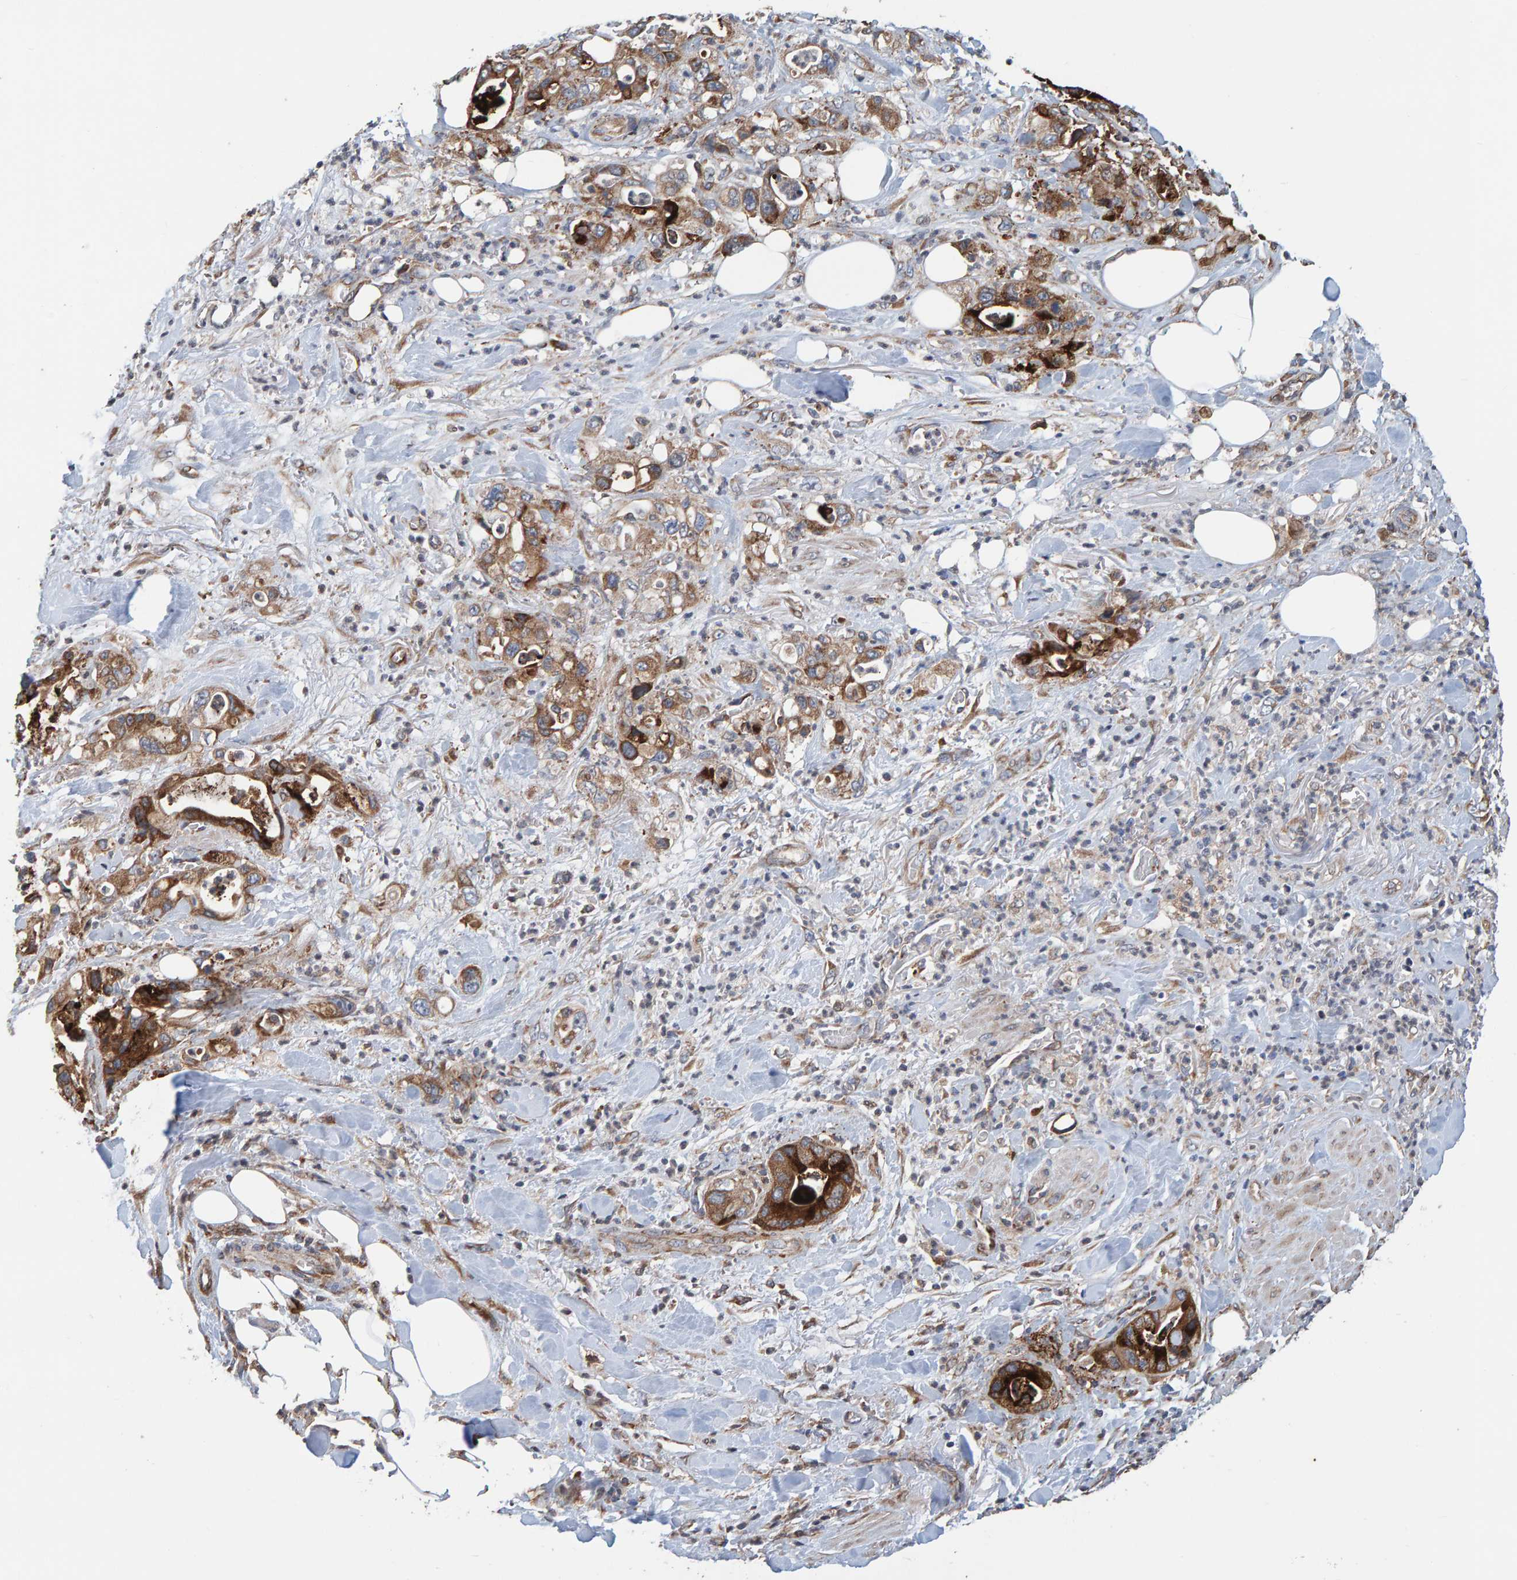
{"staining": {"intensity": "moderate", "quantity": ">75%", "location": "cytoplasmic/membranous"}, "tissue": "pancreatic cancer", "cell_type": "Tumor cells", "image_type": "cancer", "snomed": [{"axis": "morphology", "description": "Adenocarcinoma, NOS"}, {"axis": "topography", "description": "Pancreas"}], "caption": "Moderate cytoplasmic/membranous protein positivity is identified in approximately >75% of tumor cells in pancreatic adenocarcinoma.", "gene": "MRPL45", "patient": {"sex": "male", "age": 70}}